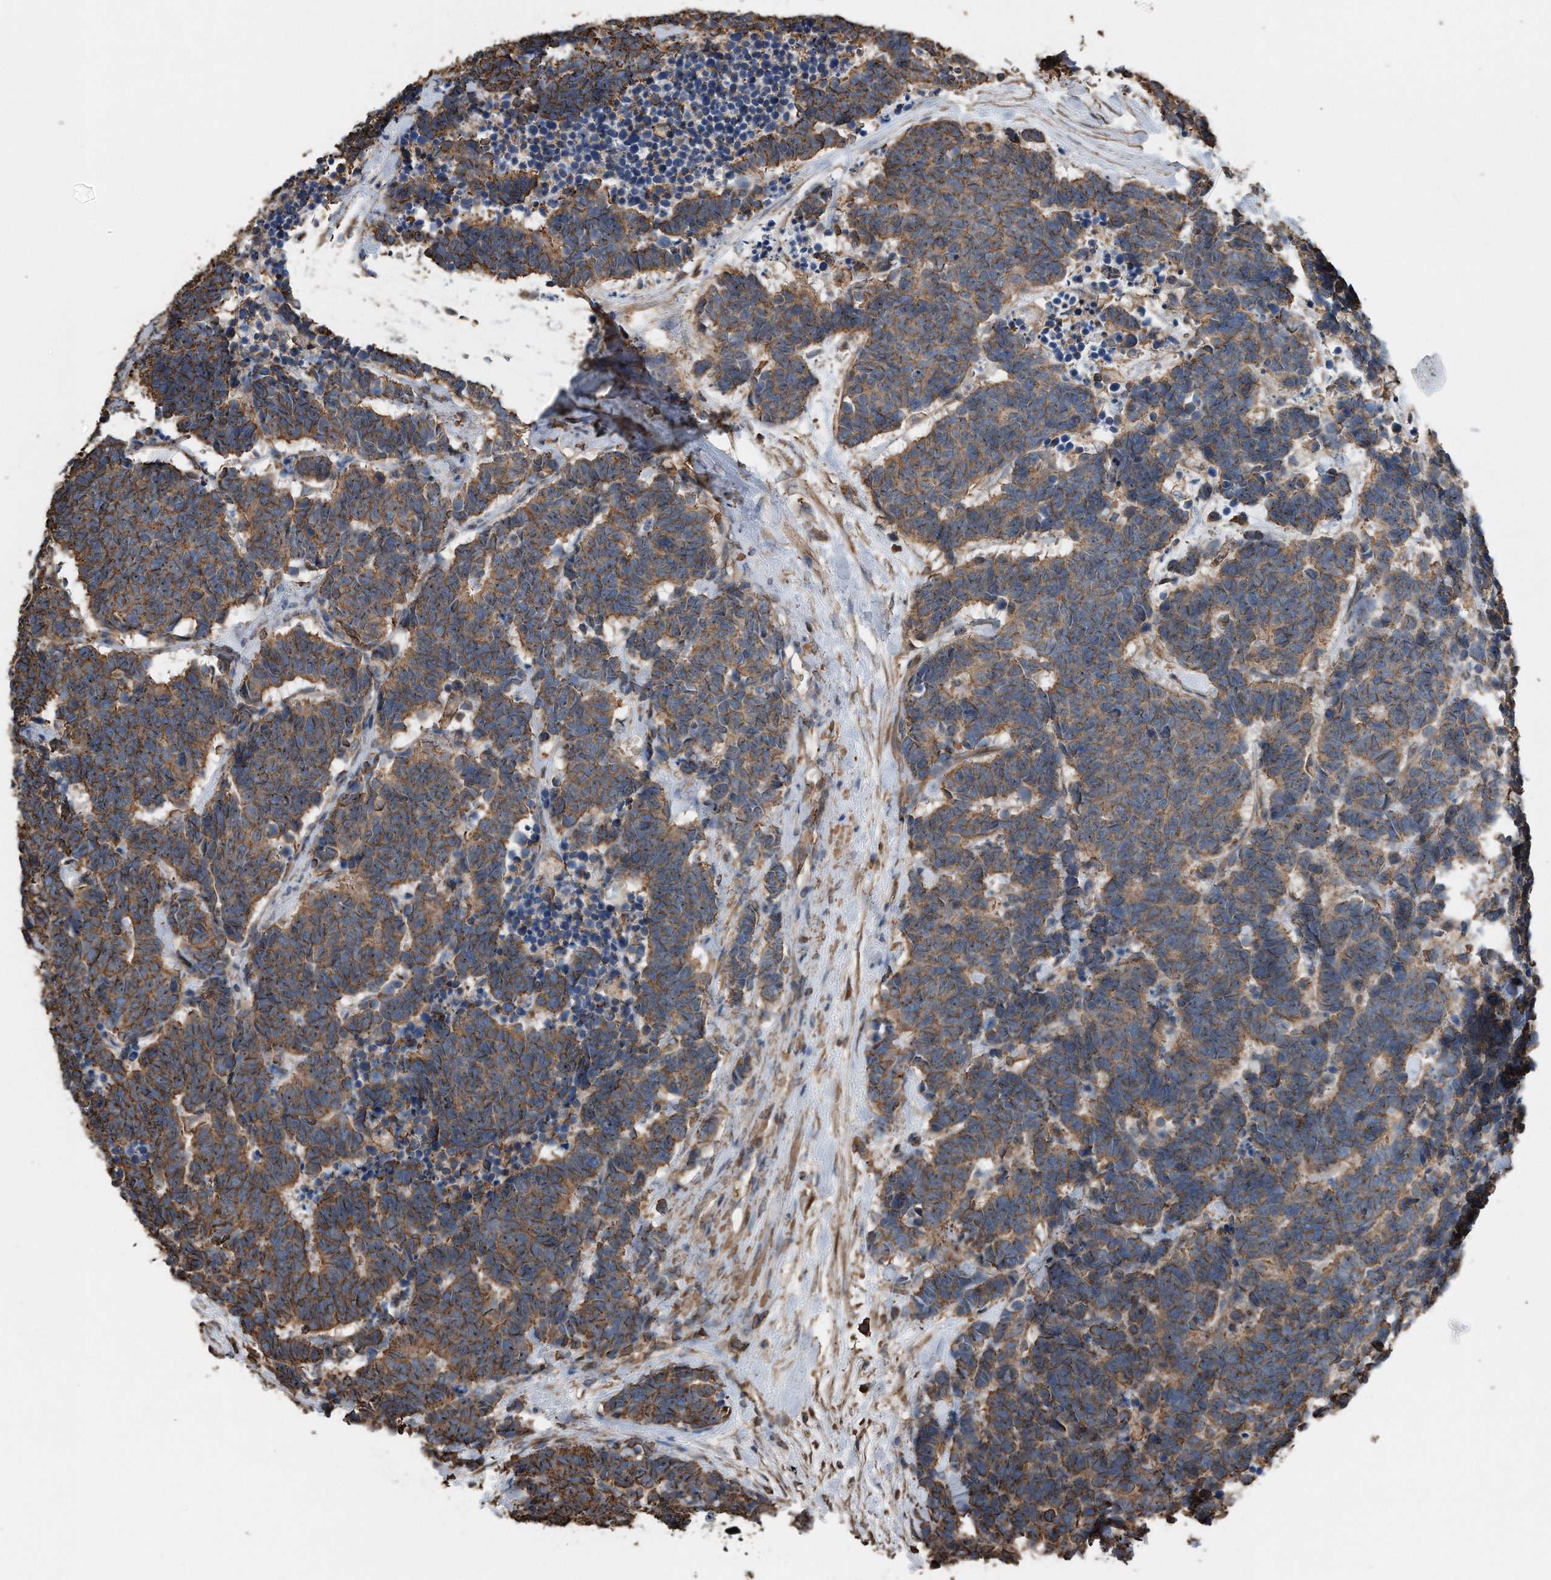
{"staining": {"intensity": "moderate", "quantity": ">75%", "location": "cytoplasmic/membranous"}, "tissue": "carcinoid", "cell_type": "Tumor cells", "image_type": "cancer", "snomed": [{"axis": "morphology", "description": "Carcinoma, NOS"}, {"axis": "morphology", "description": "Carcinoid, malignant, NOS"}, {"axis": "topography", "description": "Urinary bladder"}], "caption": "Tumor cells exhibit medium levels of moderate cytoplasmic/membranous positivity in approximately >75% of cells in human carcinoid (malignant).", "gene": "RSPO3", "patient": {"sex": "male", "age": 57}}